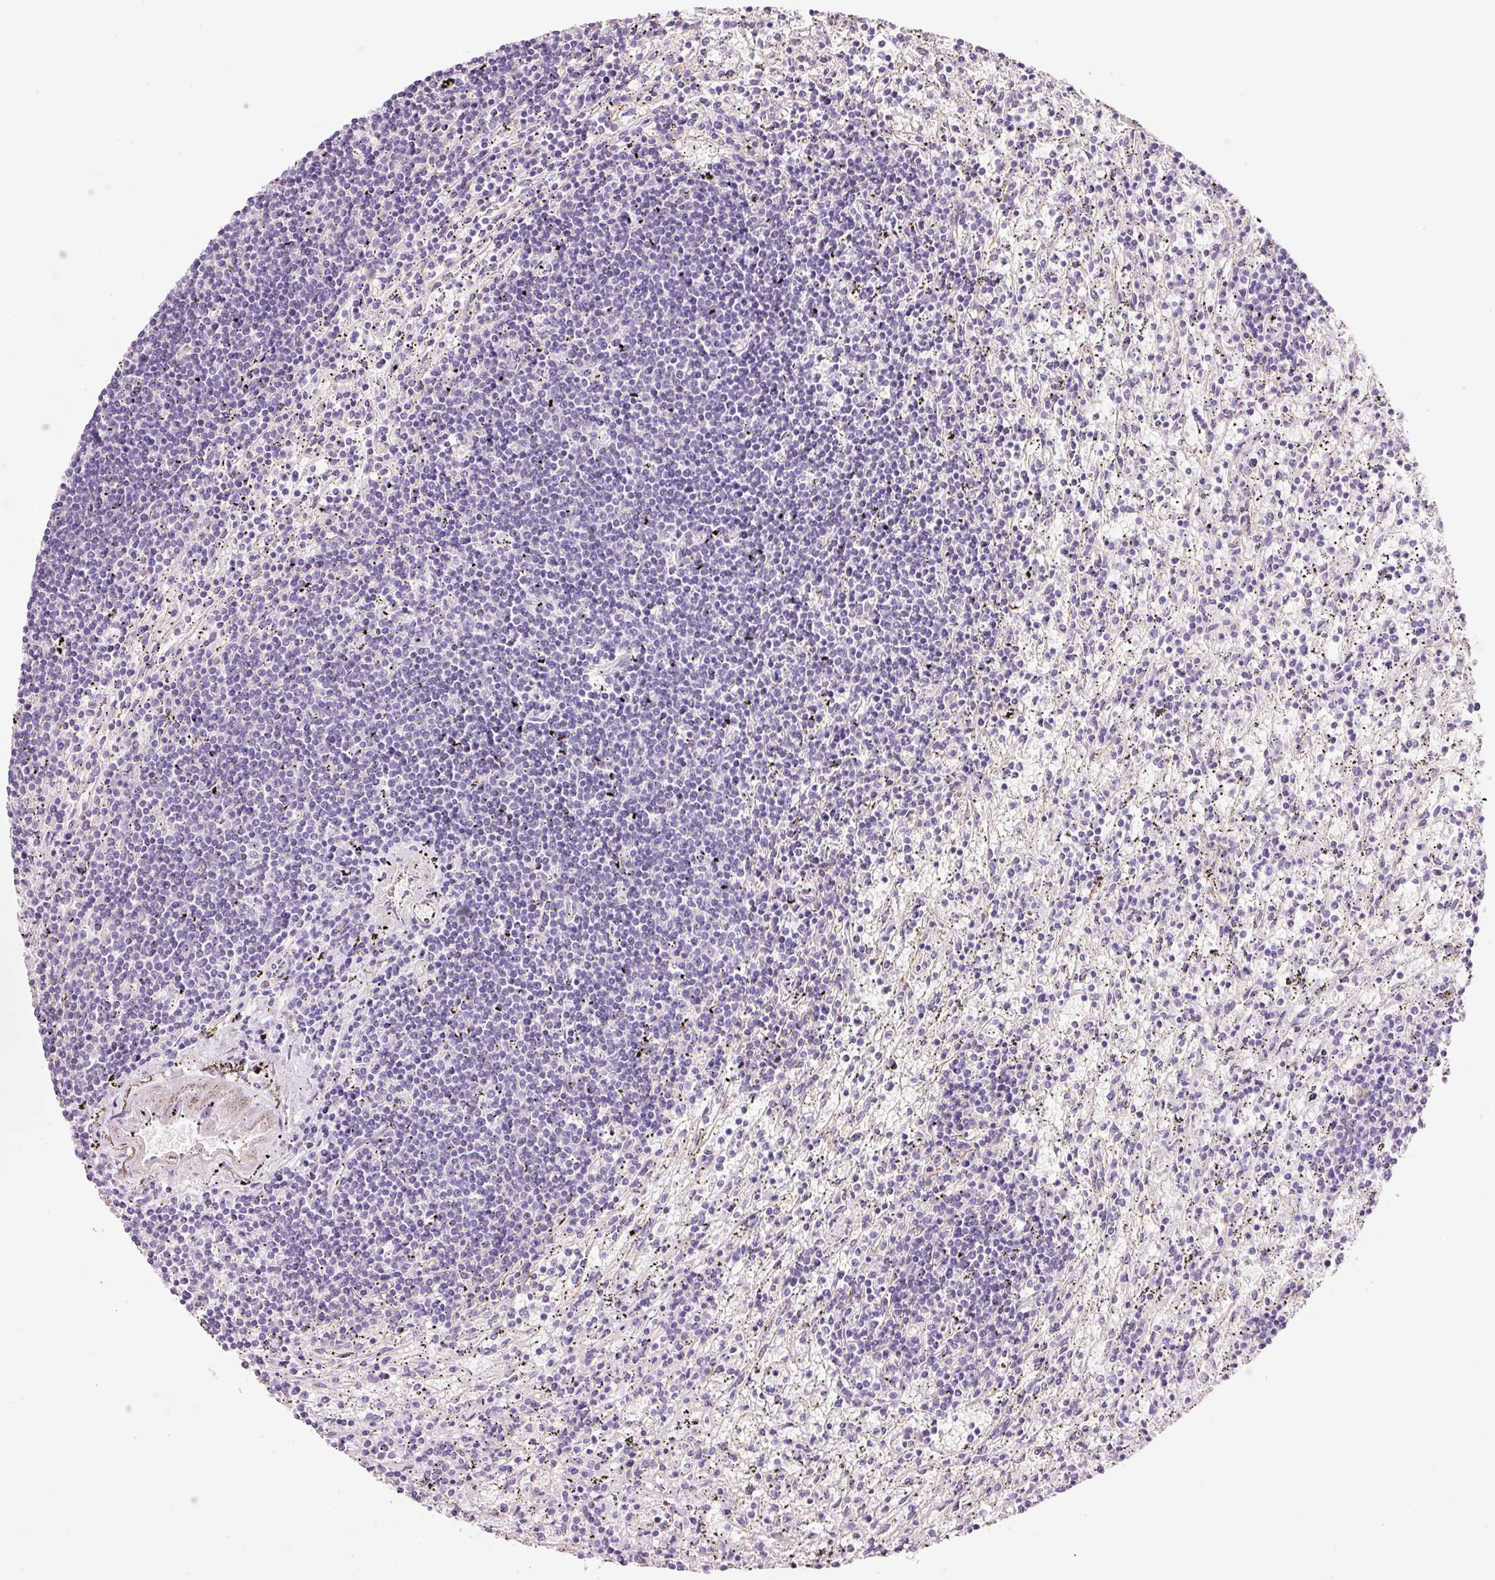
{"staining": {"intensity": "negative", "quantity": "none", "location": "none"}, "tissue": "lymphoma", "cell_type": "Tumor cells", "image_type": "cancer", "snomed": [{"axis": "morphology", "description": "Malignant lymphoma, non-Hodgkin's type, Low grade"}, {"axis": "topography", "description": "Spleen"}], "caption": "Tumor cells show no significant staining in low-grade malignant lymphoma, non-Hodgkin's type.", "gene": "SOS2", "patient": {"sex": "male", "age": 76}}